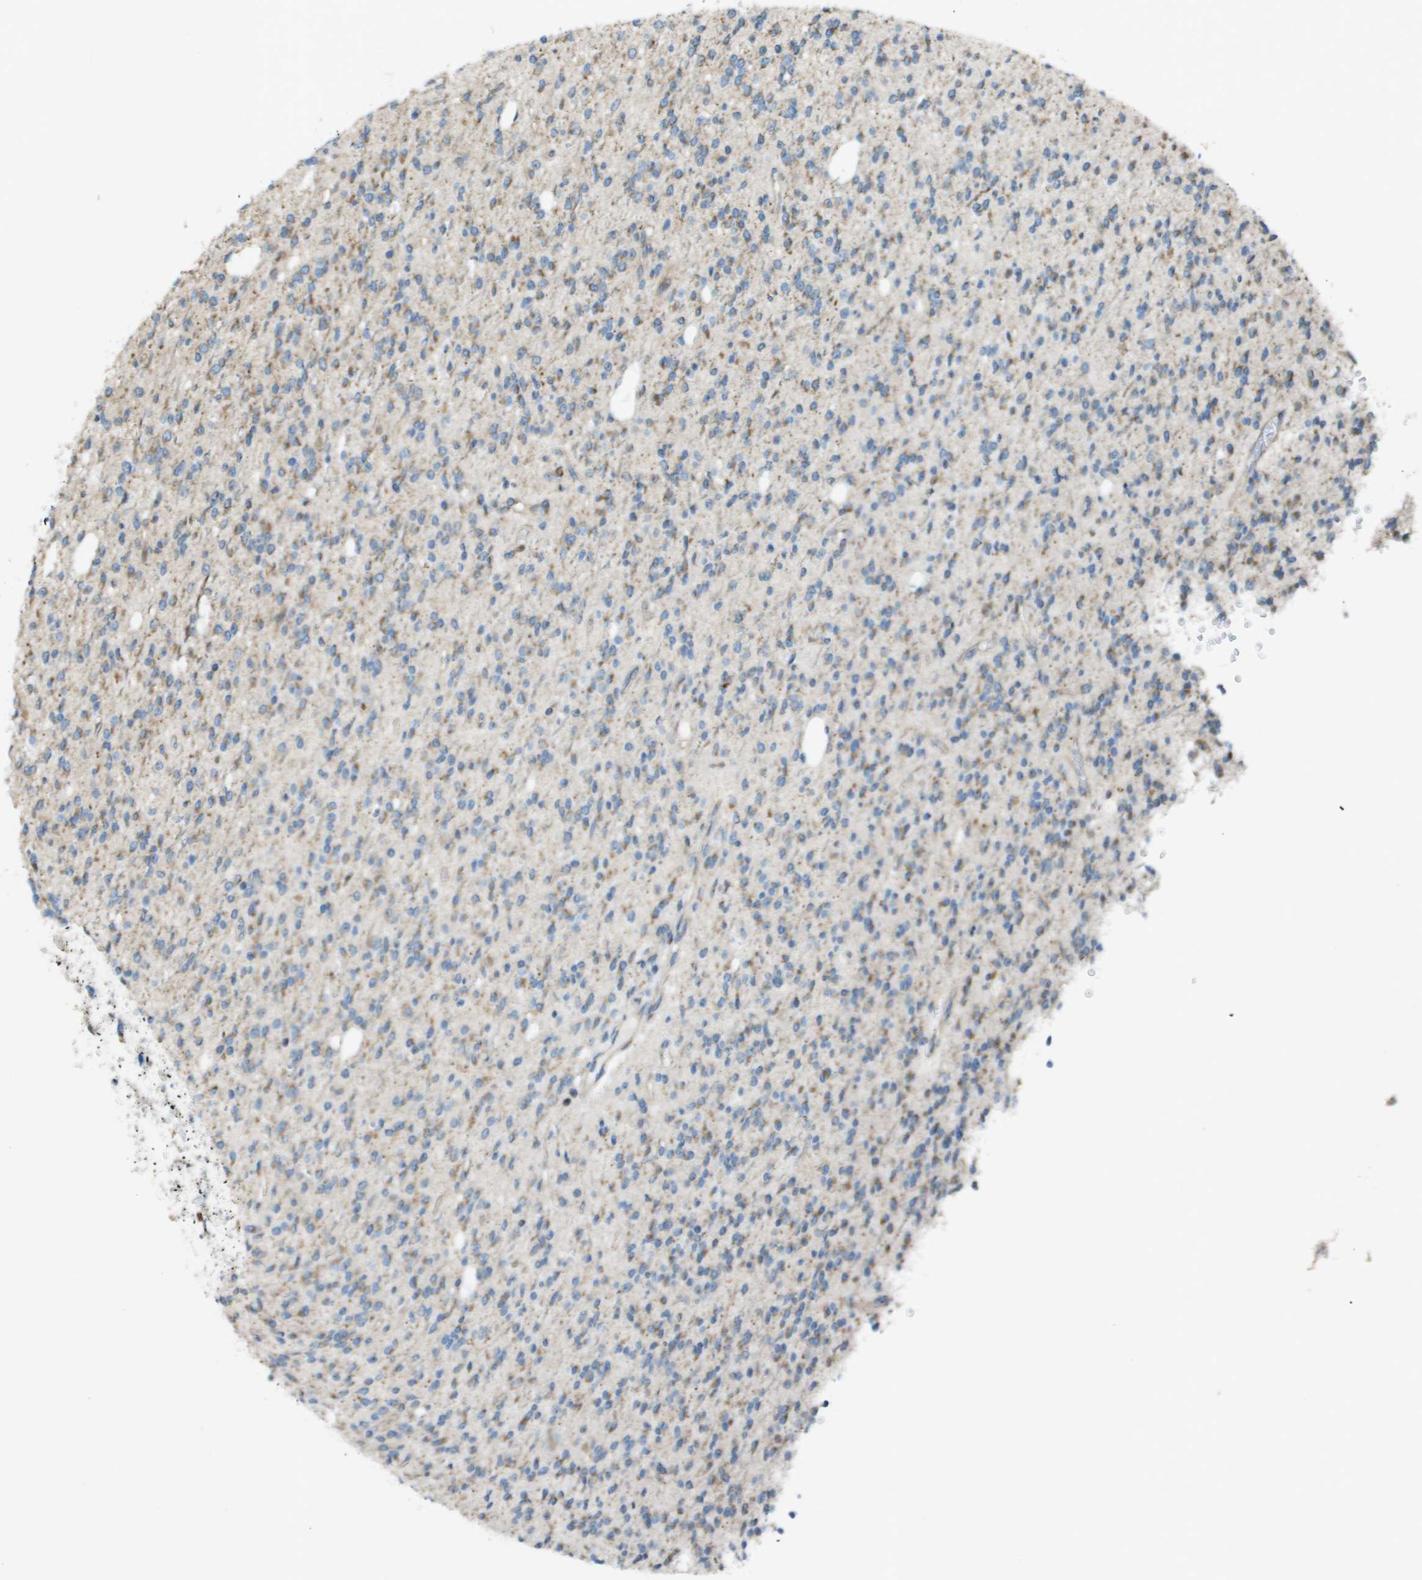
{"staining": {"intensity": "weak", "quantity": "<25%", "location": "cytoplasmic/membranous"}, "tissue": "glioma", "cell_type": "Tumor cells", "image_type": "cancer", "snomed": [{"axis": "morphology", "description": "Glioma, malignant, High grade"}, {"axis": "topography", "description": "Brain"}], "caption": "This is an immunohistochemistry (IHC) photomicrograph of human glioma. There is no positivity in tumor cells.", "gene": "MGAT3", "patient": {"sex": "male", "age": 34}}